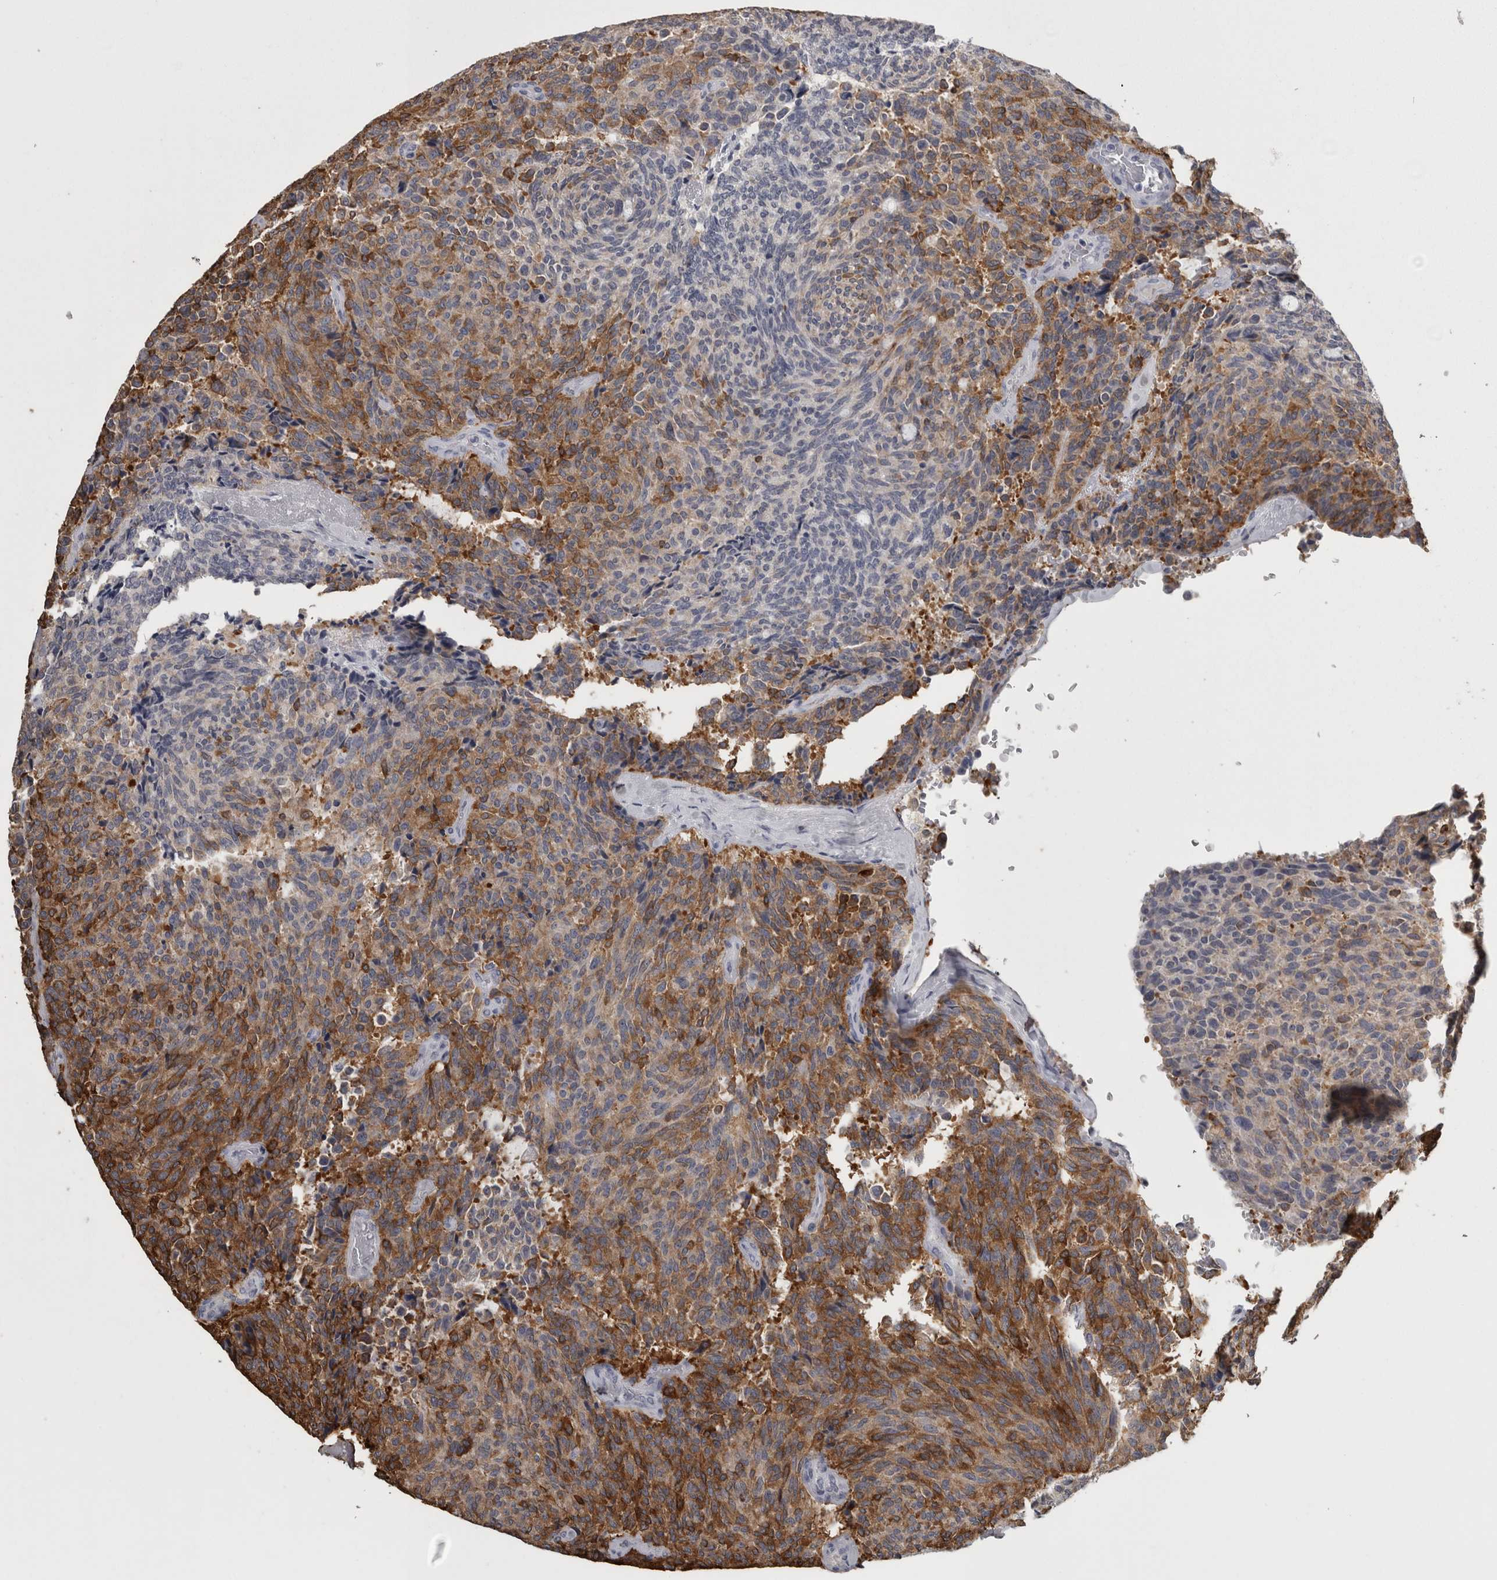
{"staining": {"intensity": "strong", "quantity": "25%-75%", "location": "cytoplasmic/membranous"}, "tissue": "carcinoid", "cell_type": "Tumor cells", "image_type": "cancer", "snomed": [{"axis": "morphology", "description": "Carcinoid, malignant, NOS"}, {"axis": "topography", "description": "Pancreas"}], "caption": "Carcinoid stained for a protein (brown) shows strong cytoplasmic/membranous positive positivity in about 25%-75% of tumor cells.", "gene": "FRK", "patient": {"sex": "female", "age": 54}}